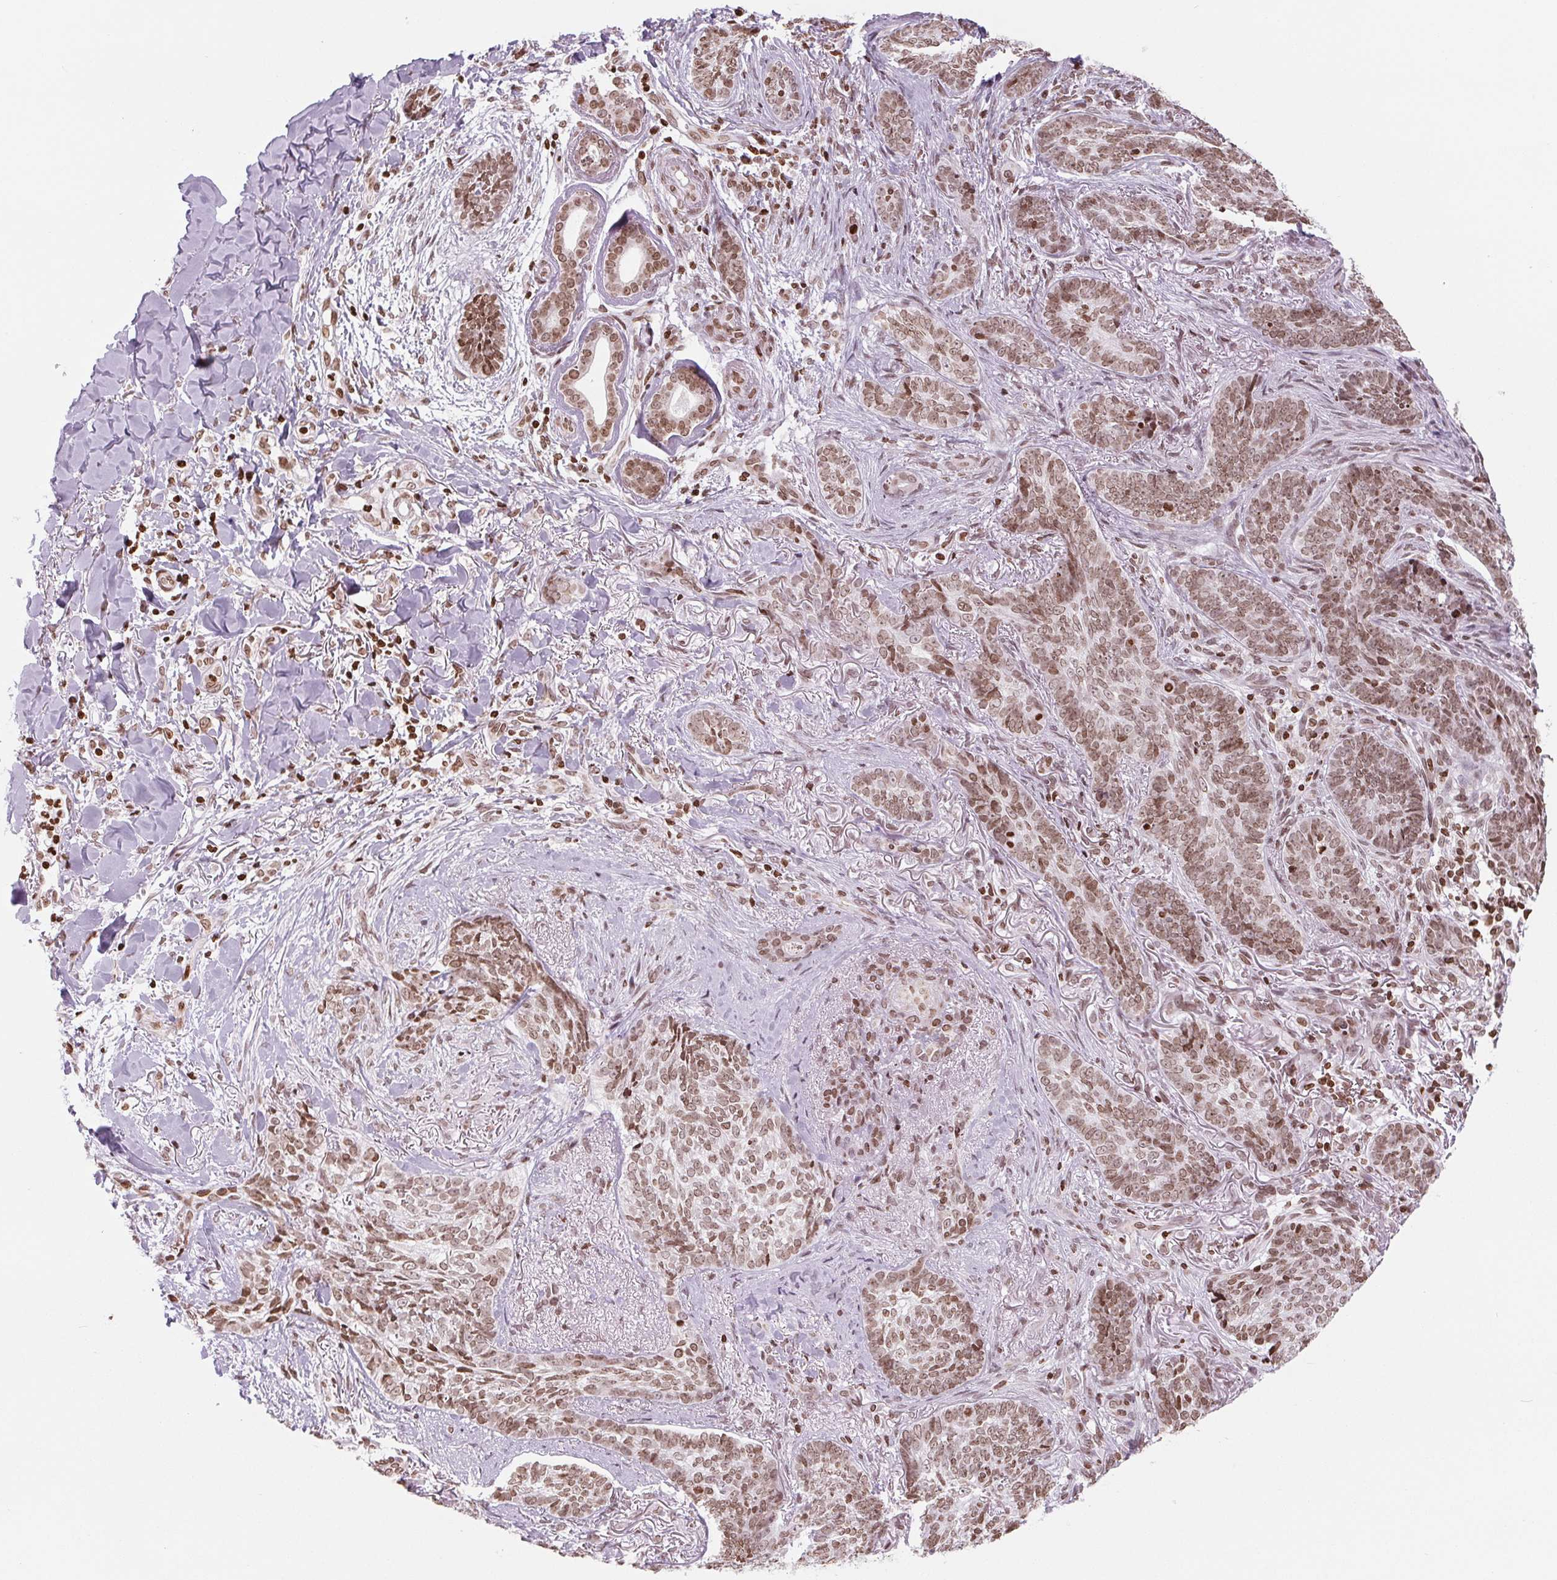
{"staining": {"intensity": "moderate", "quantity": ">75%", "location": "cytoplasmic/membranous,nuclear"}, "tissue": "skin cancer", "cell_type": "Tumor cells", "image_type": "cancer", "snomed": [{"axis": "morphology", "description": "Basal cell carcinoma"}, {"axis": "topography", "description": "Skin"}, {"axis": "topography", "description": "Skin of face"}], "caption": "Skin cancer (basal cell carcinoma) stained for a protein (brown) shows moderate cytoplasmic/membranous and nuclear positive staining in approximately >75% of tumor cells.", "gene": "SMIM12", "patient": {"sex": "male", "age": 88}}